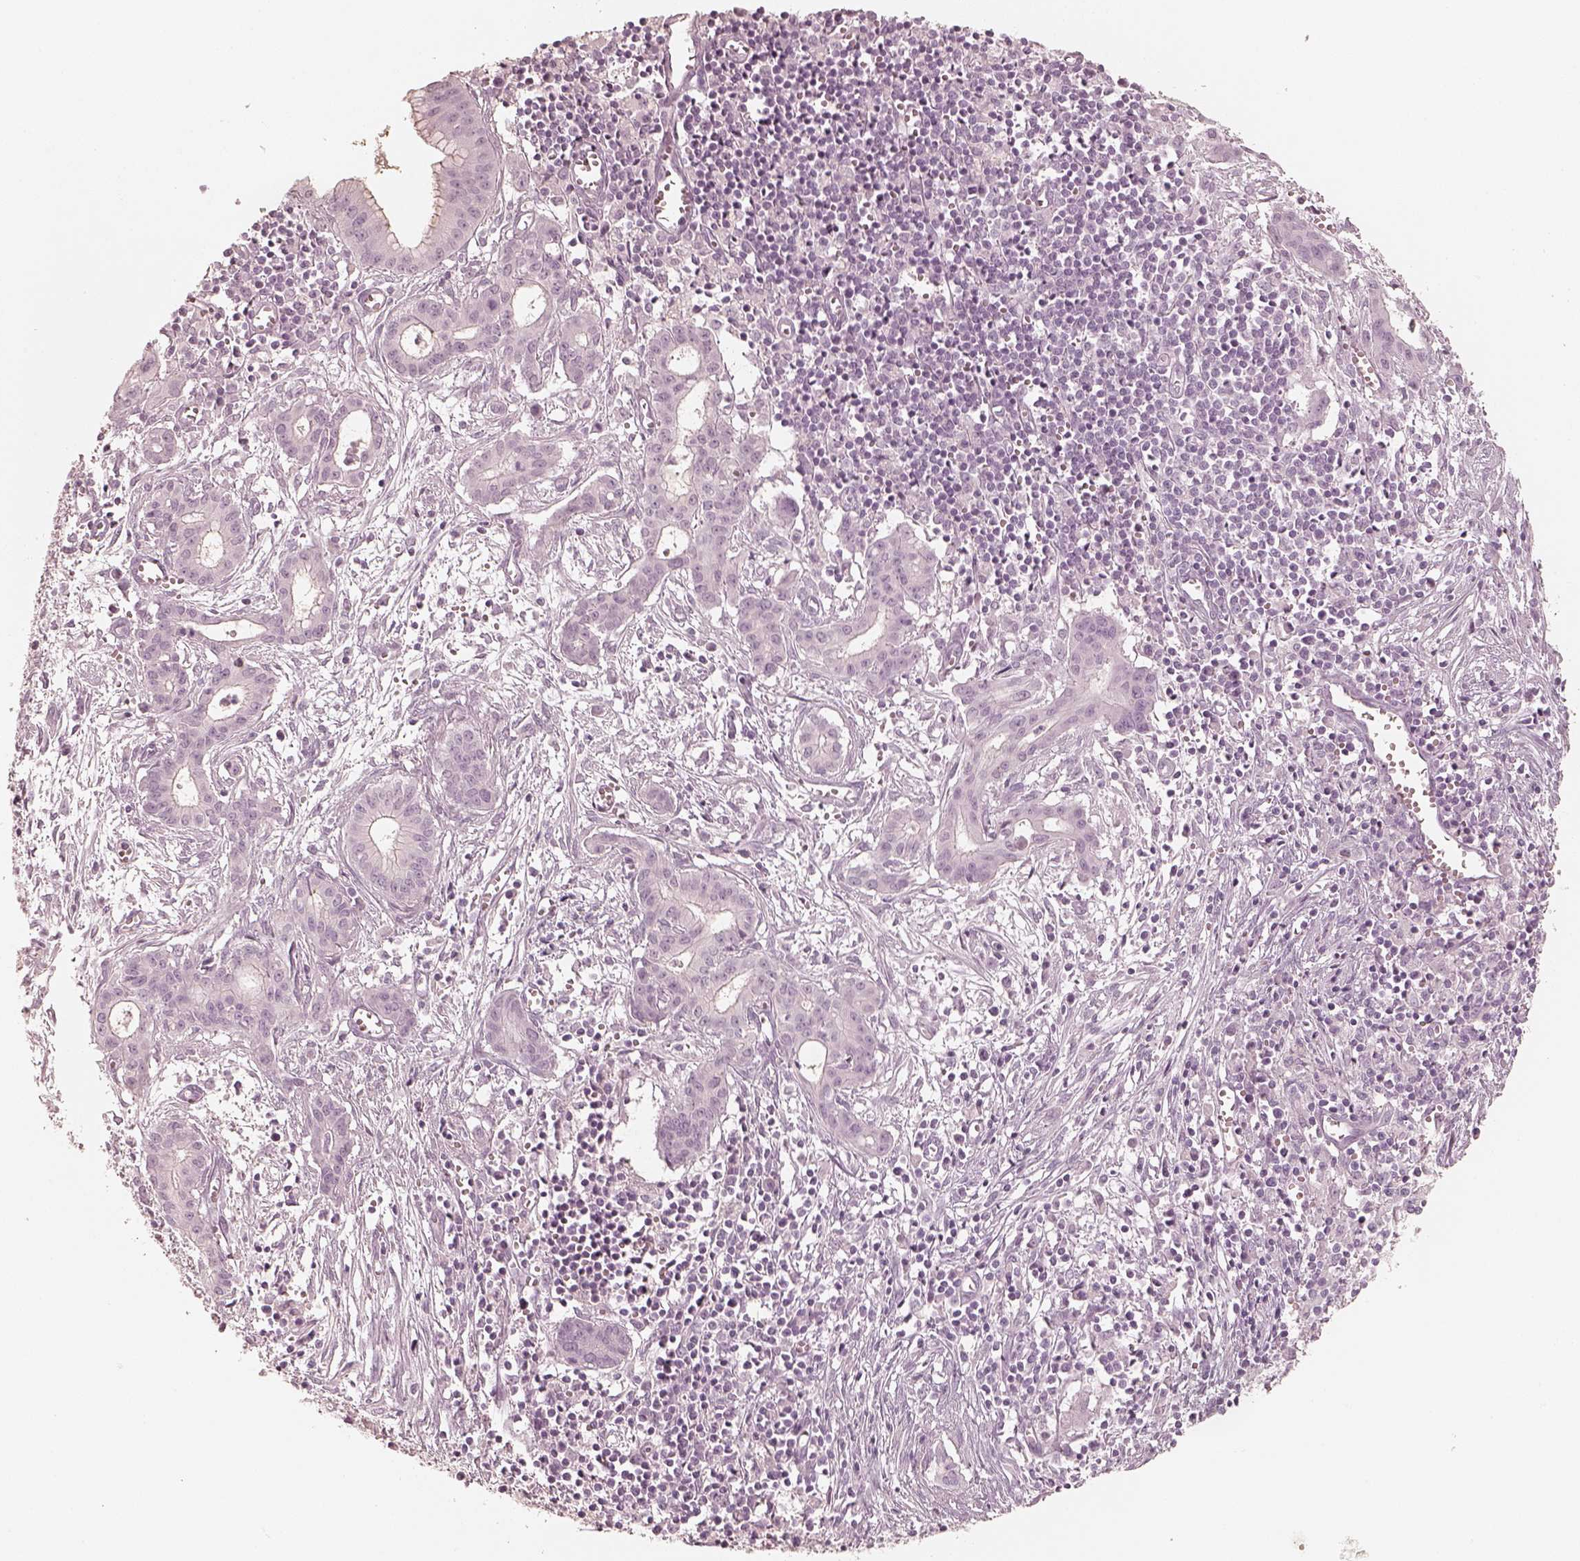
{"staining": {"intensity": "negative", "quantity": "none", "location": "none"}, "tissue": "pancreatic cancer", "cell_type": "Tumor cells", "image_type": "cancer", "snomed": [{"axis": "morphology", "description": "Adenocarcinoma, NOS"}, {"axis": "topography", "description": "Pancreas"}], "caption": "DAB immunohistochemical staining of human pancreatic cancer exhibits no significant positivity in tumor cells.", "gene": "KRT82", "patient": {"sex": "male", "age": 48}}